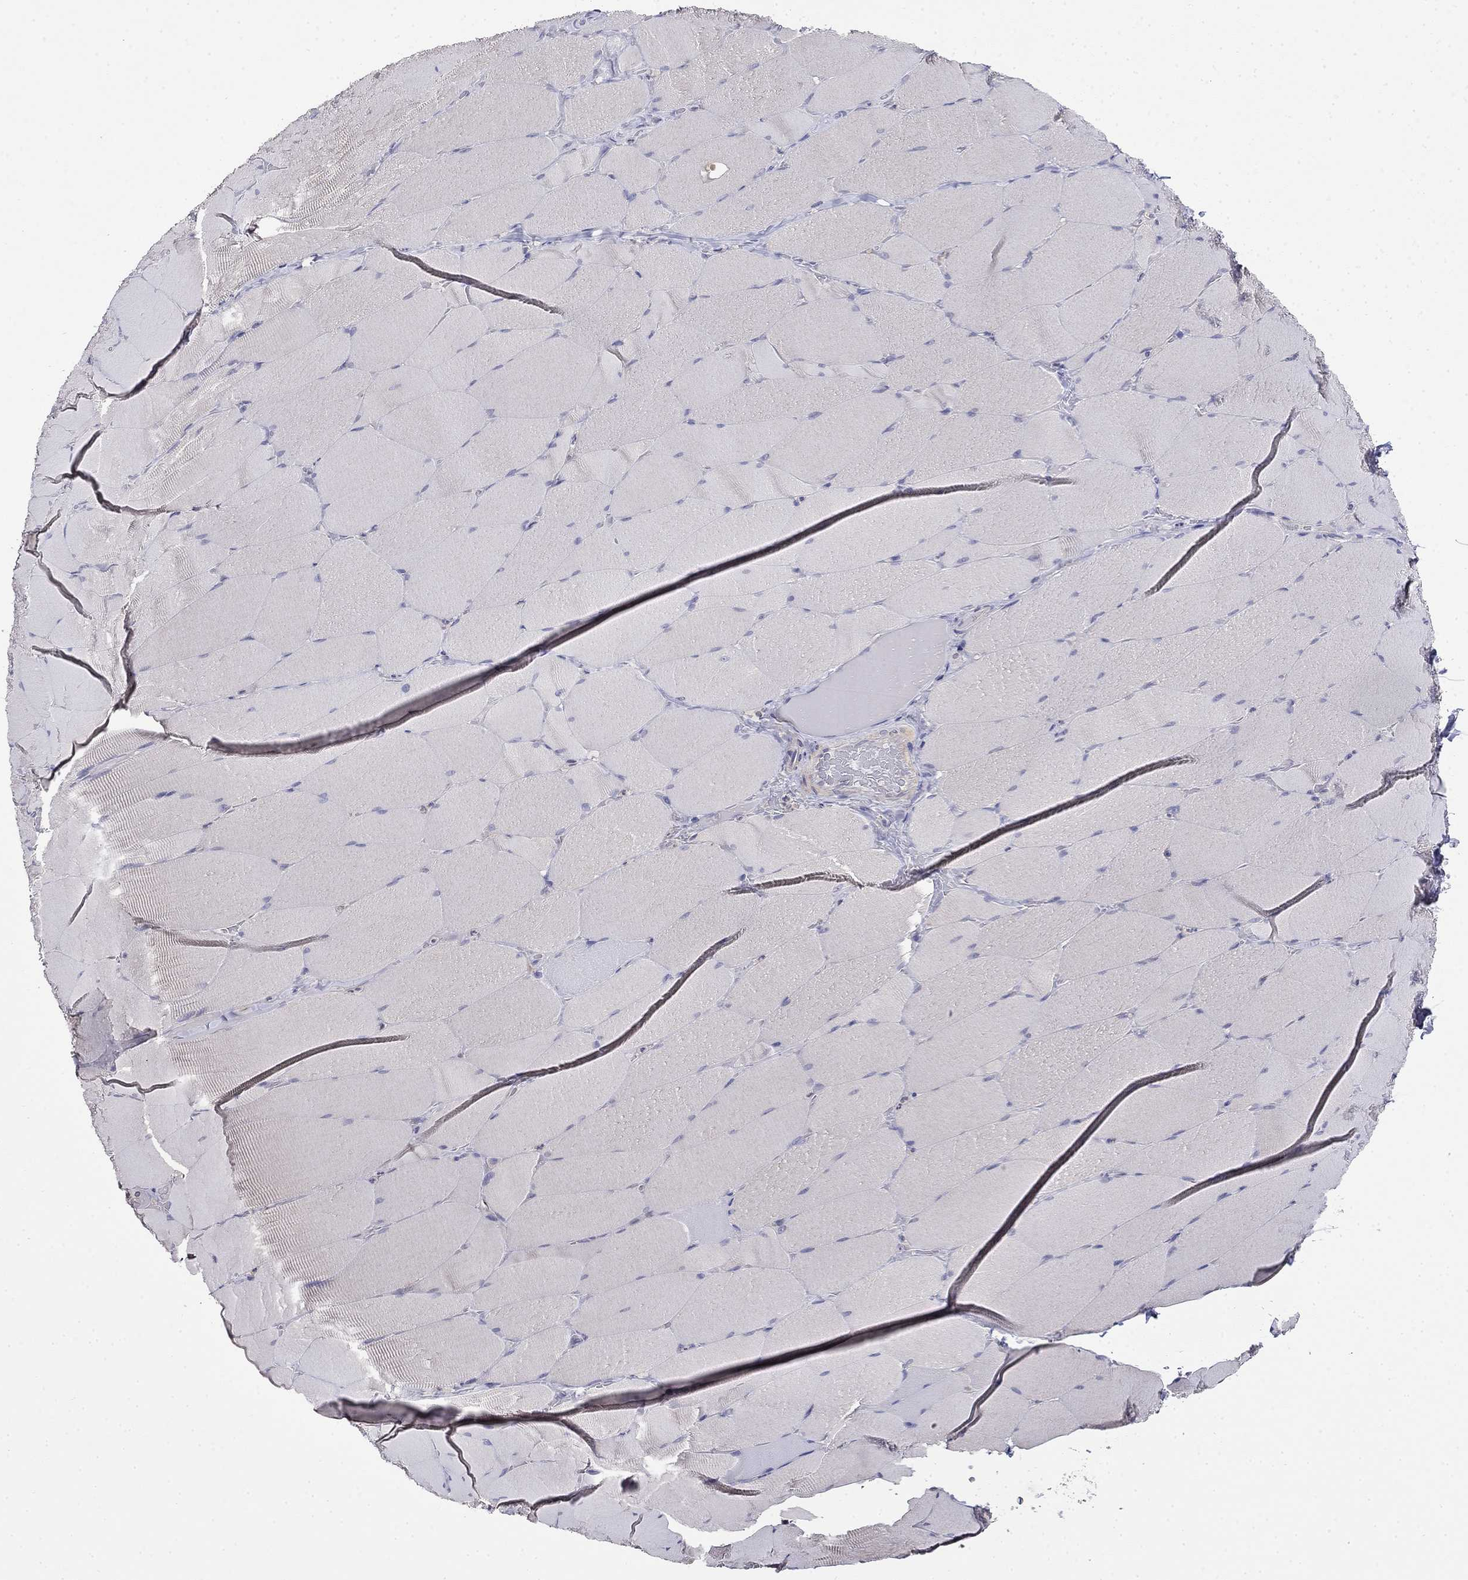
{"staining": {"intensity": "negative", "quantity": "none", "location": "none"}, "tissue": "skeletal muscle", "cell_type": "Myocytes", "image_type": "normal", "snomed": [{"axis": "morphology", "description": "Normal tissue, NOS"}, {"axis": "topography", "description": "Skeletal muscle"}], "caption": "A histopathology image of human skeletal muscle is negative for staining in myocytes. Nuclei are stained in blue.", "gene": "GUCA1B", "patient": {"sex": "male", "age": 56}}